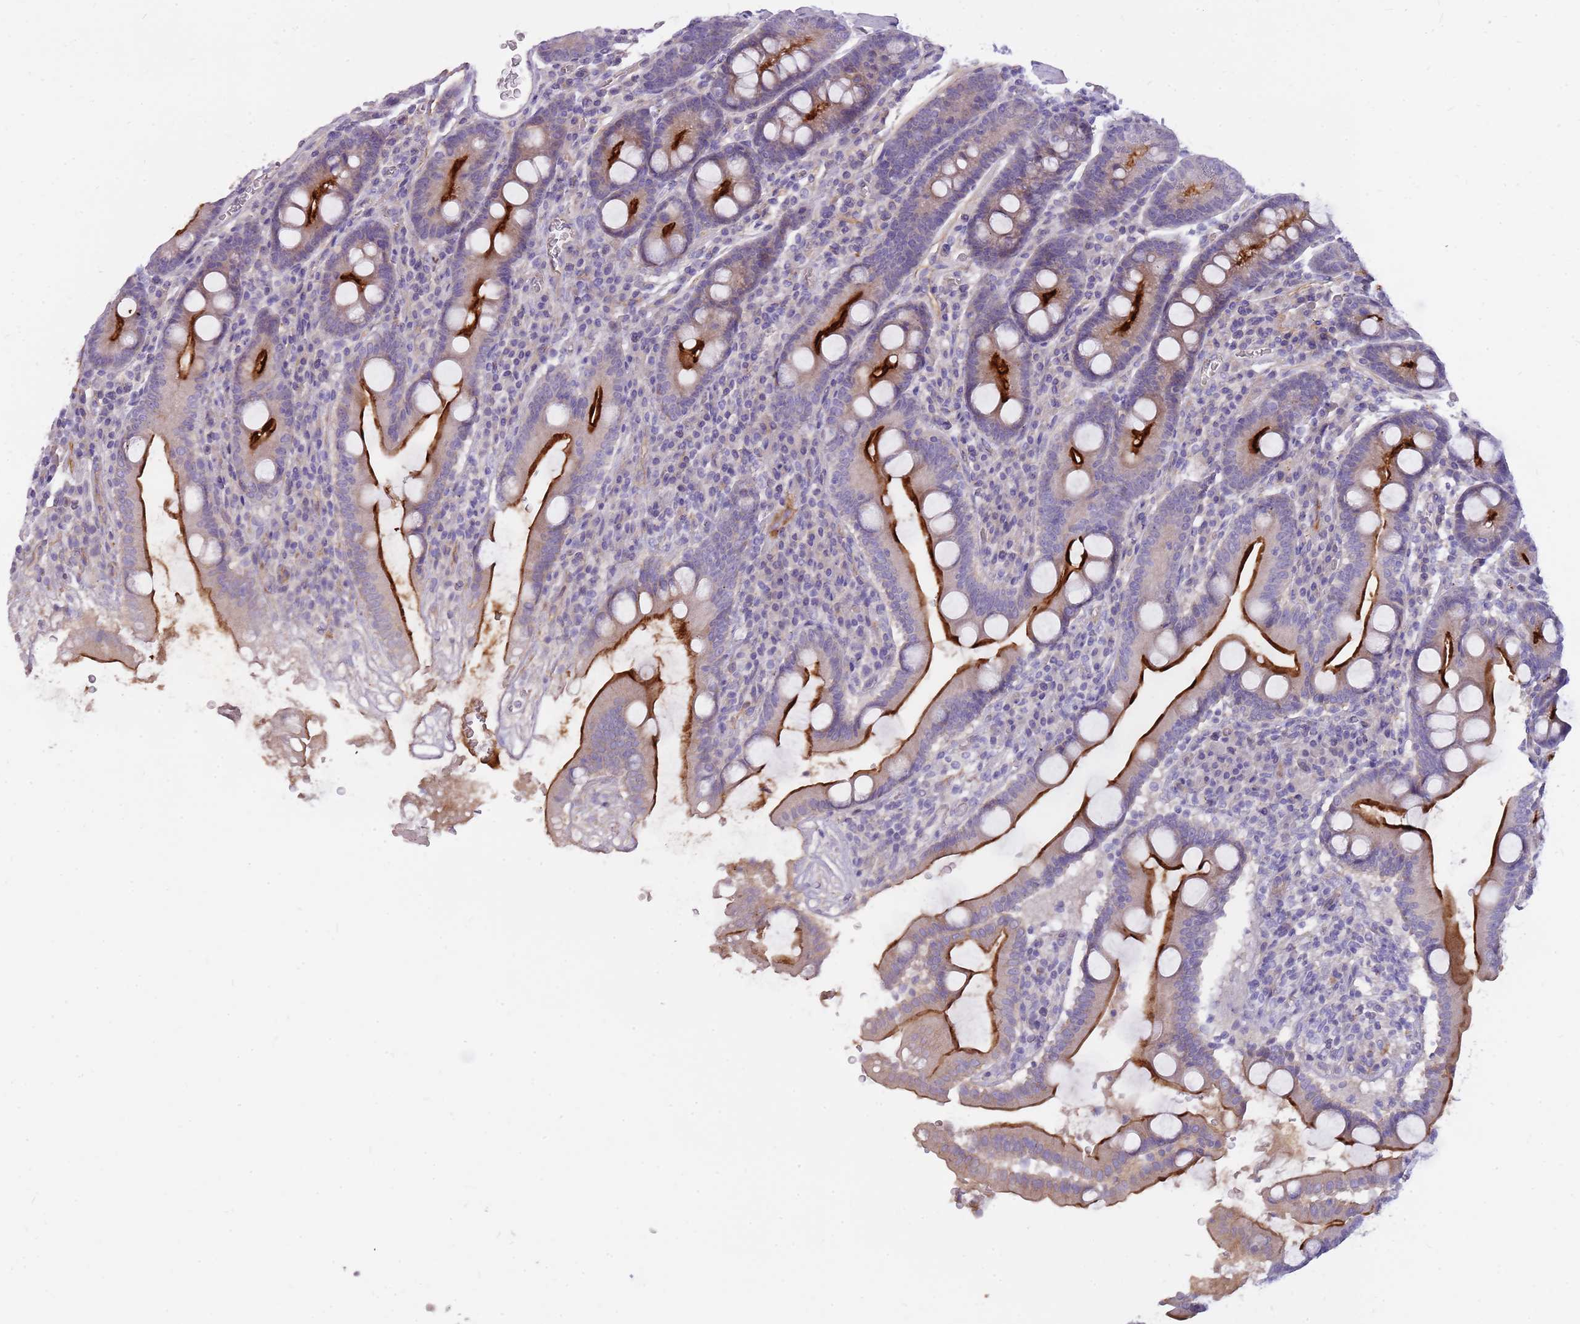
{"staining": {"intensity": "strong", "quantity": "25%-75%", "location": "cytoplasmic/membranous"}, "tissue": "duodenum", "cell_type": "Glandular cells", "image_type": "normal", "snomed": [{"axis": "morphology", "description": "Normal tissue, NOS"}, {"axis": "topography", "description": "Duodenum"}], "caption": "Protein staining by immunohistochemistry demonstrates strong cytoplasmic/membranous expression in about 25%-75% of glandular cells in benign duodenum. (DAB (3,3'-diaminobenzidine) IHC with brightfield microscopy, high magnification).", "gene": "NTN4", "patient": {"sex": "male", "age": 35}}